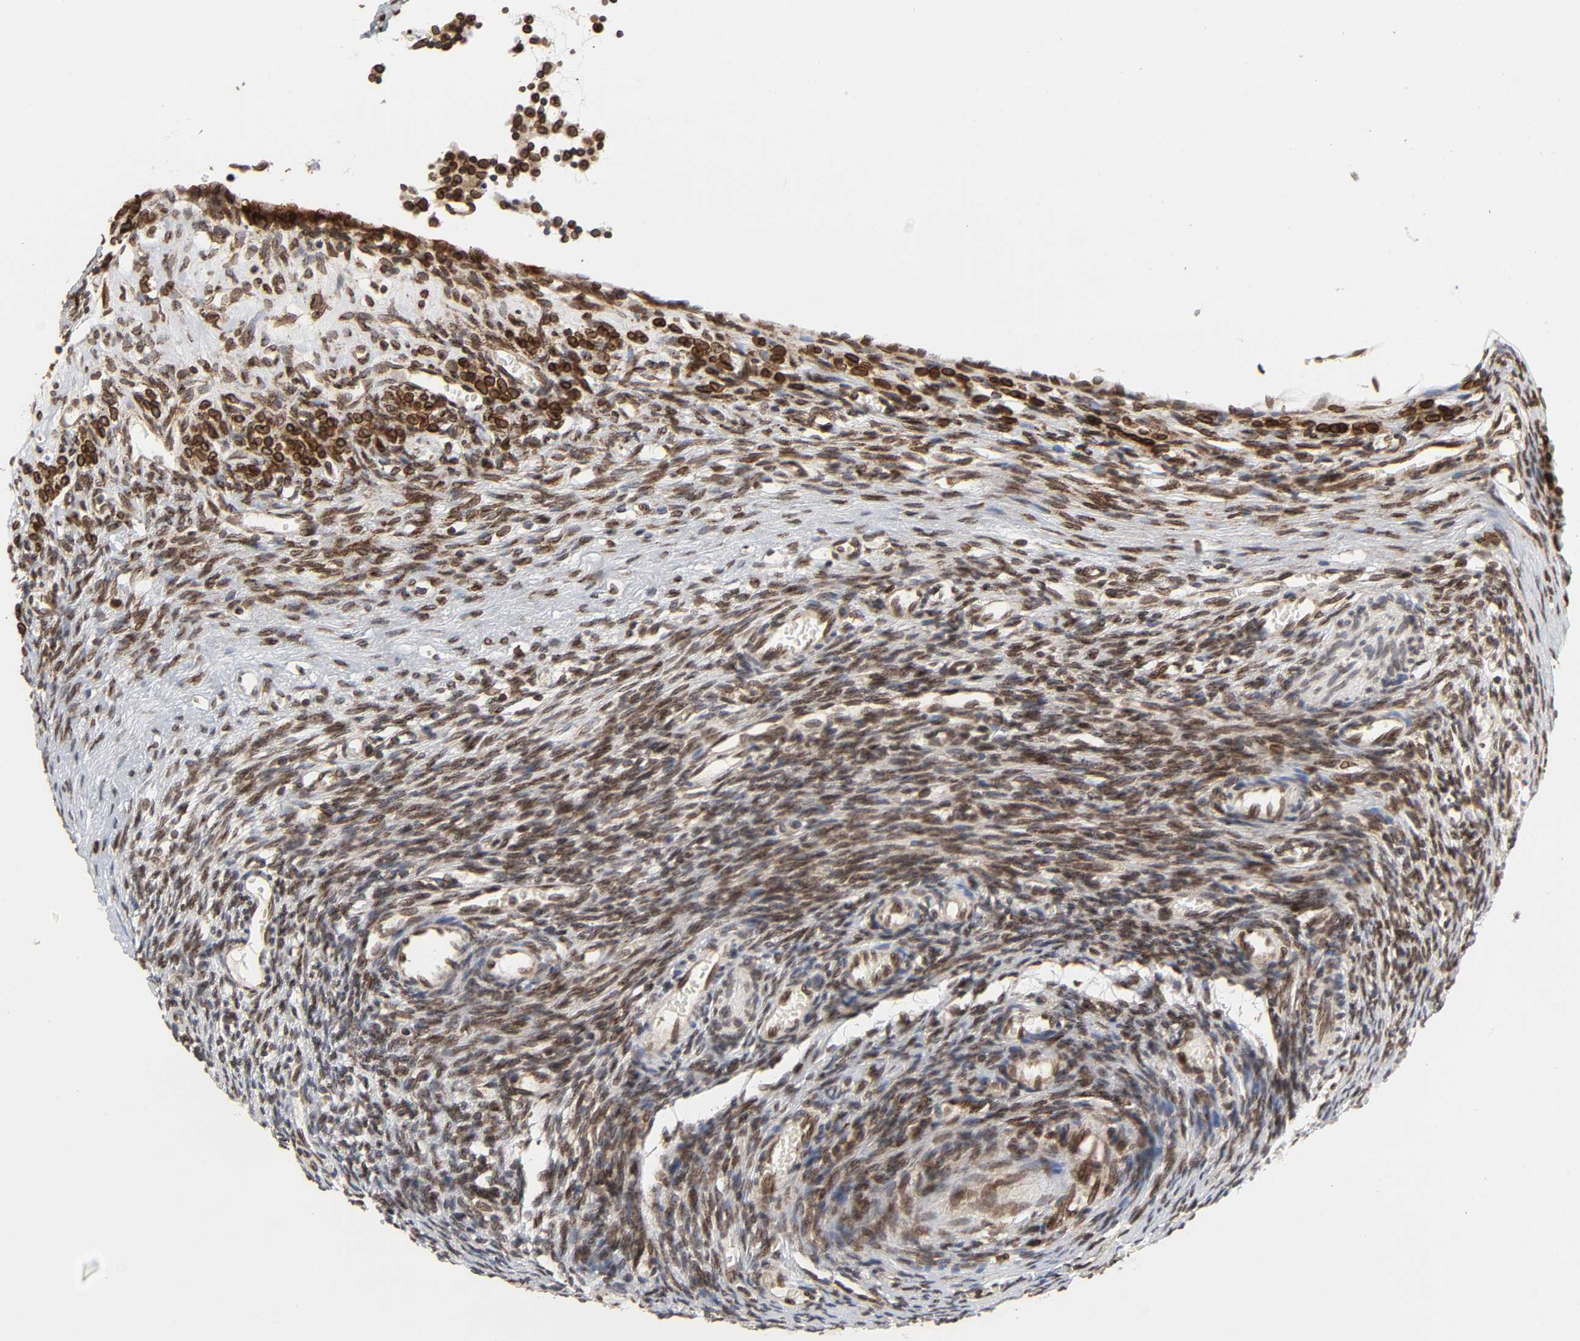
{"staining": {"intensity": "strong", "quantity": ">75%", "location": "cytoplasmic/membranous,nuclear"}, "tissue": "ovary", "cell_type": "Ovarian stroma cells", "image_type": "normal", "snomed": [{"axis": "morphology", "description": "Normal tissue, NOS"}, {"axis": "topography", "description": "Ovary"}], "caption": "Protein expression analysis of benign human ovary reveals strong cytoplasmic/membranous,nuclear staining in about >75% of ovarian stroma cells. The staining is performed using DAB (3,3'-diaminobenzidine) brown chromogen to label protein expression. The nuclei are counter-stained blue using hematoxylin.", "gene": "RANGAP1", "patient": {"sex": "female", "age": 35}}